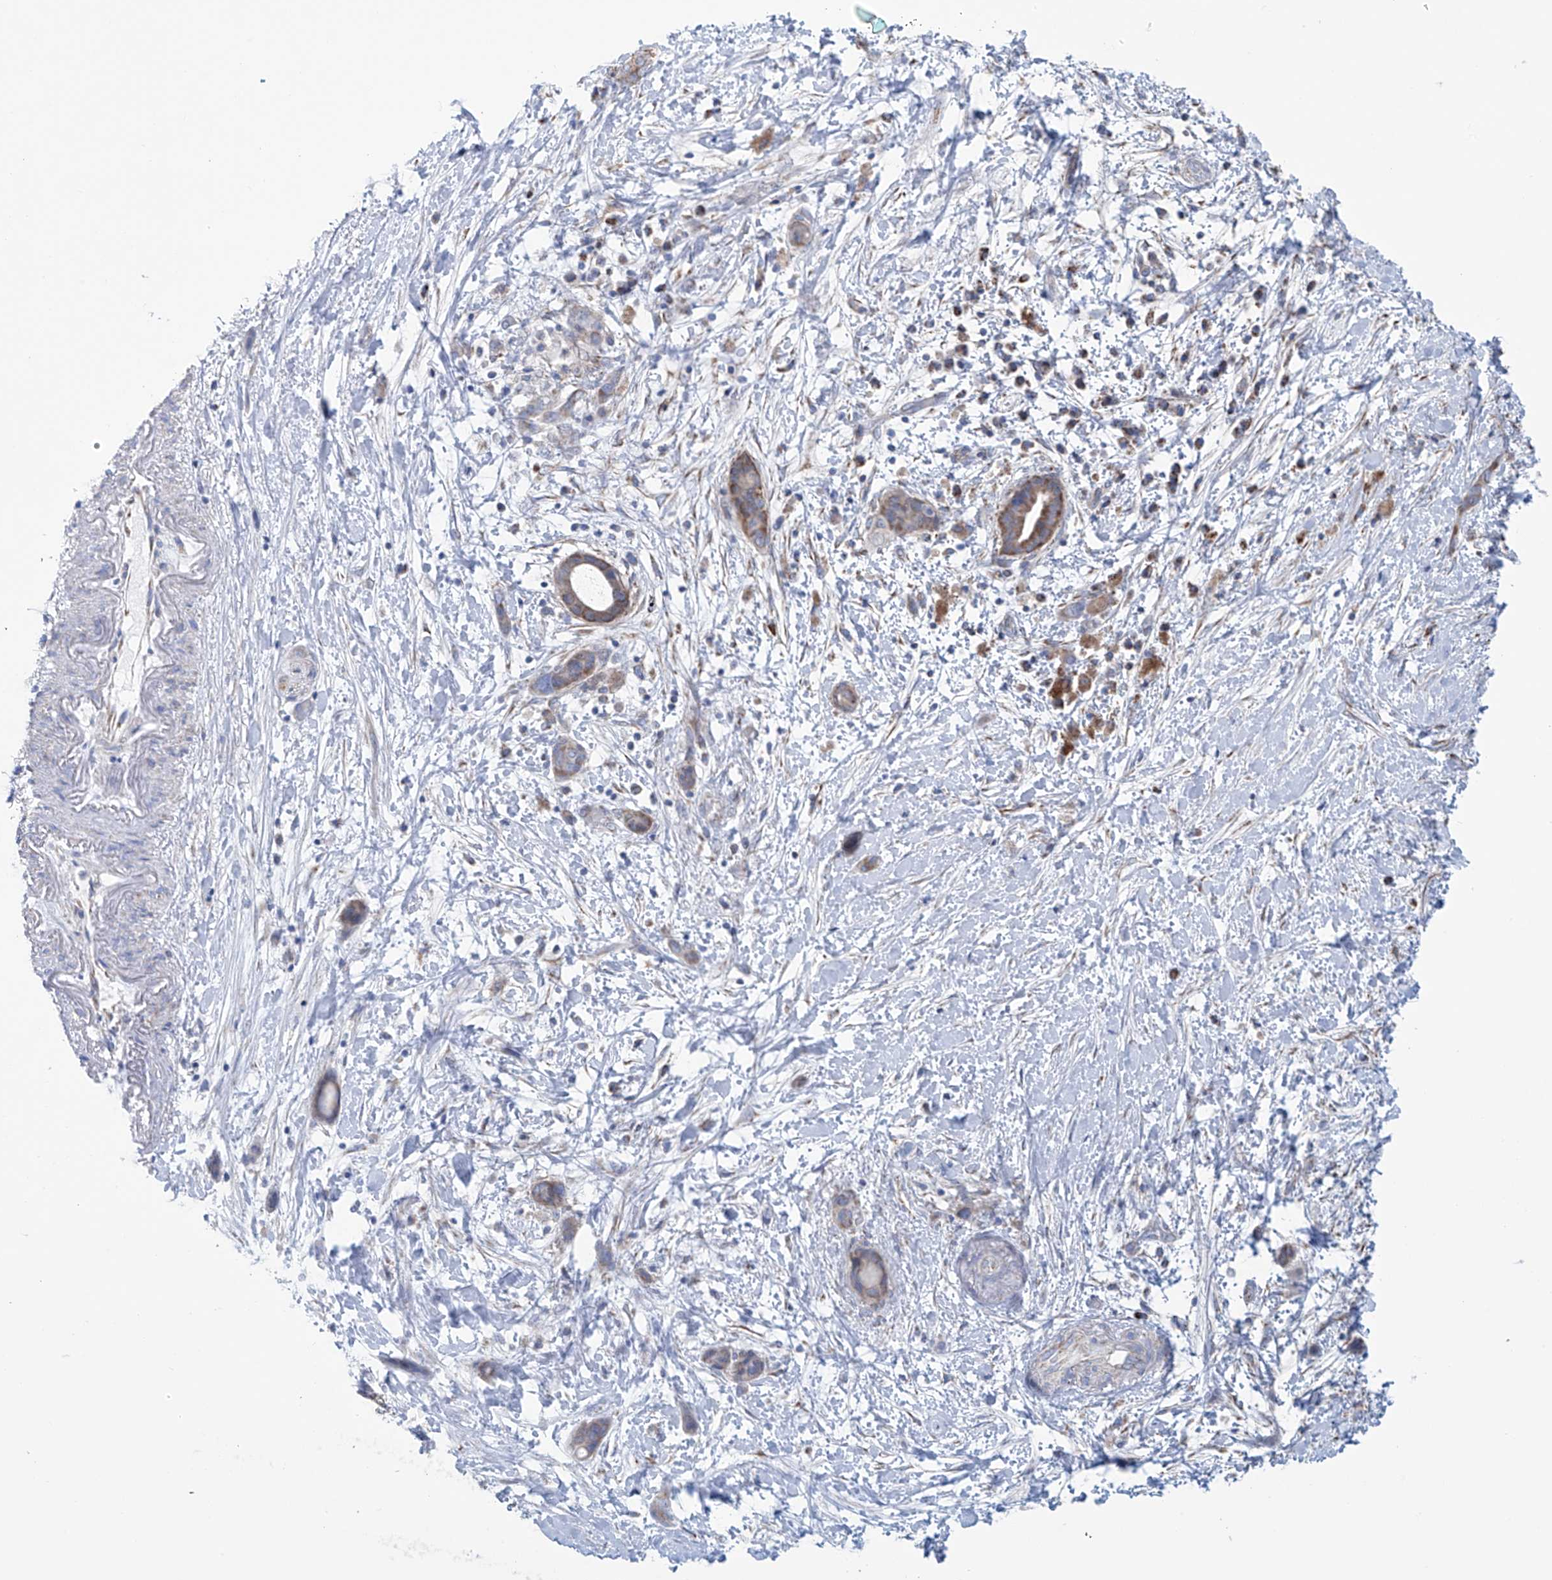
{"staining": {"intensity": "moderate", "quantity": "25%-75%", "location": "cytoplasmic/membranous"}, "tissue": "pancreatic cancer", "cell_type": "Tumor cells", "image_type": "cancer", "snomed": [{"axis": "morphology", "description": "Normal tissue, NOS"}, {"axis": "morphology", "description": "Adenocarcinoma, NOS"}, {"axis": "topography", "description": "Pancreas"}, {"axis": "topography", "description": "Peripheral nerve tissue"}], "caption": "An immunohistochemistry micrograph of neoplastic tissue is shown. Protein staining in brown highlights moderate cytoplasmic/membranous positivity in pancreatic cancer within tumor cells.", "gene": "ALDH6A1", "patient": {"sex": "female", "age": 63}}